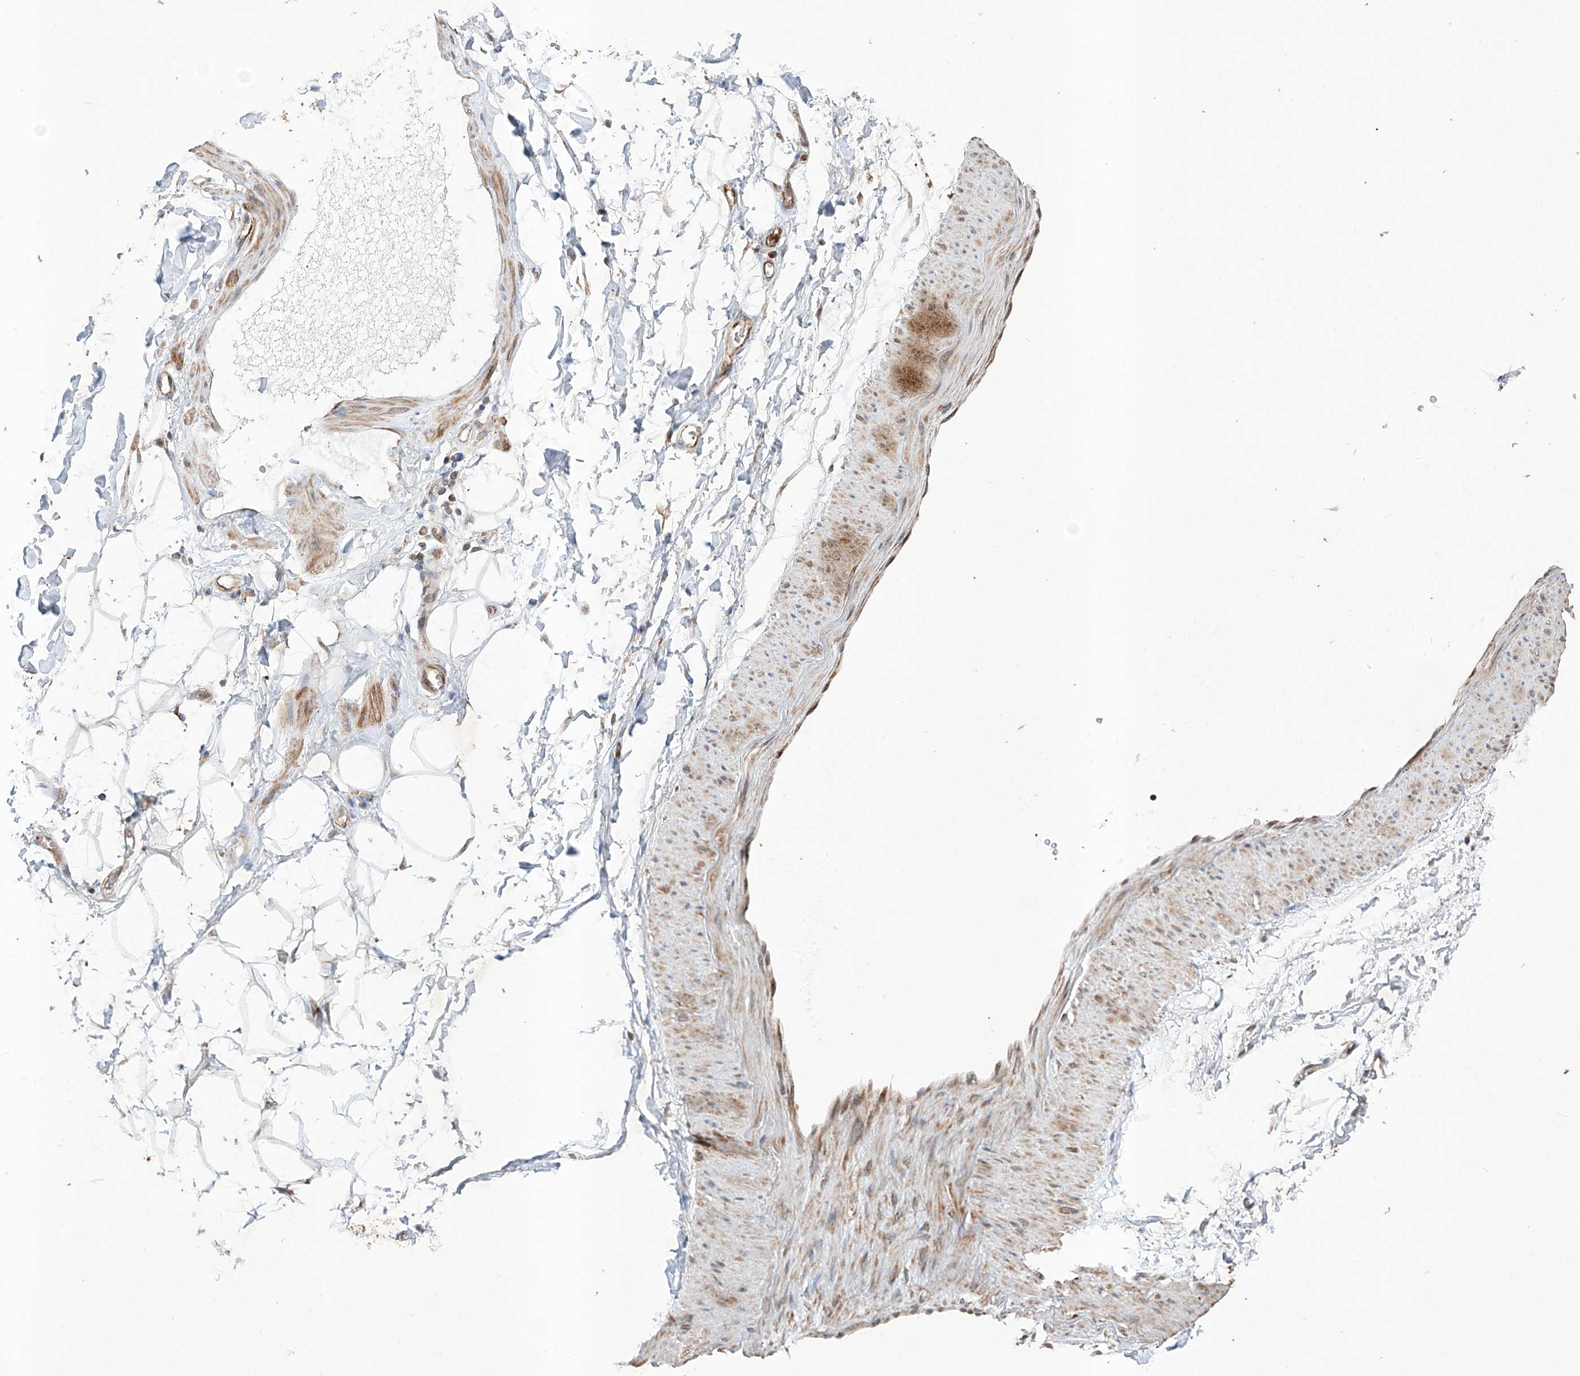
{"staining": {"intensity": "negative", "quantity": "none", "location": "none"}, "tissue": "adipose tissue", "cell_type": "Adipocytes", "image_type": "normal", "snomed": [{"axis": "morphology", "description": "Normal tissue, NOS"}, {"axis": "morphology", "description": "Adenocarcinoma, NOS"}, {"axis": "topography", "description": "Pancreas"}, {"axis": "topography", "description": "Peripheral nerve tissue"}], "caption": "An immunohistochemistry (IHC) image of benign adipose tissue is shown. There is no staining in adipocytes of adipose tissue.", "gene": "TIMM23", "patient": {"sex": "male", "age": 59}}